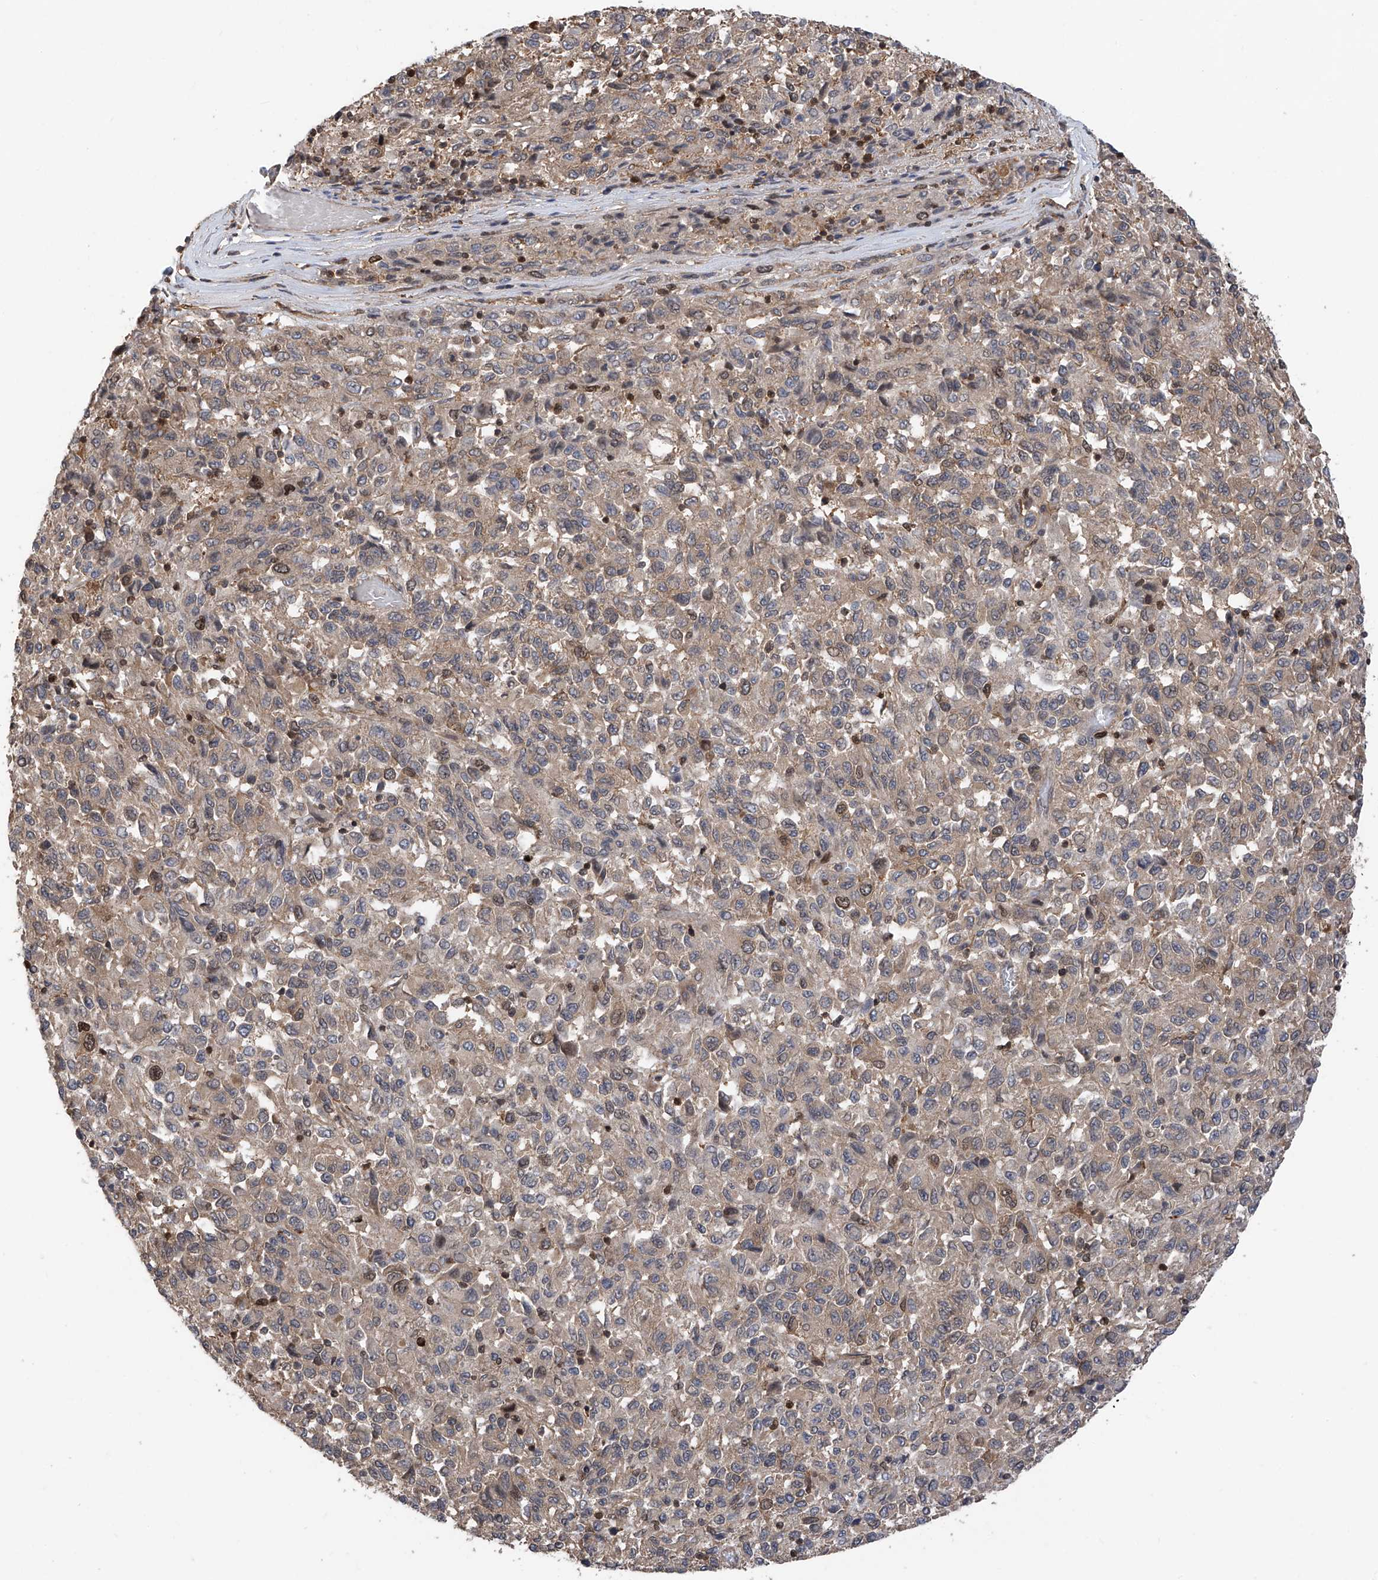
{"staining": {"intensity": "weak", "quantity": "25%-75%", "location": "cytoplasmic/membranous,nuclear"}, "tissue": "melanoma", "cell_type": "Tumor cells", "image_type": "cancer", "snomed": [{"axis": "morphology", "description": "Malignant melanoma, Metastatic site"}, {"axis": "topography", "description": "Lung"}], "caption": "Protein staining reveals weak cytoplasmic/membranous and nuclear expression in approximately 25%-75% of tumor cells in melanoma.", "gene": "DNAJC9", "patient": {"sex": "male", "age": 64}}